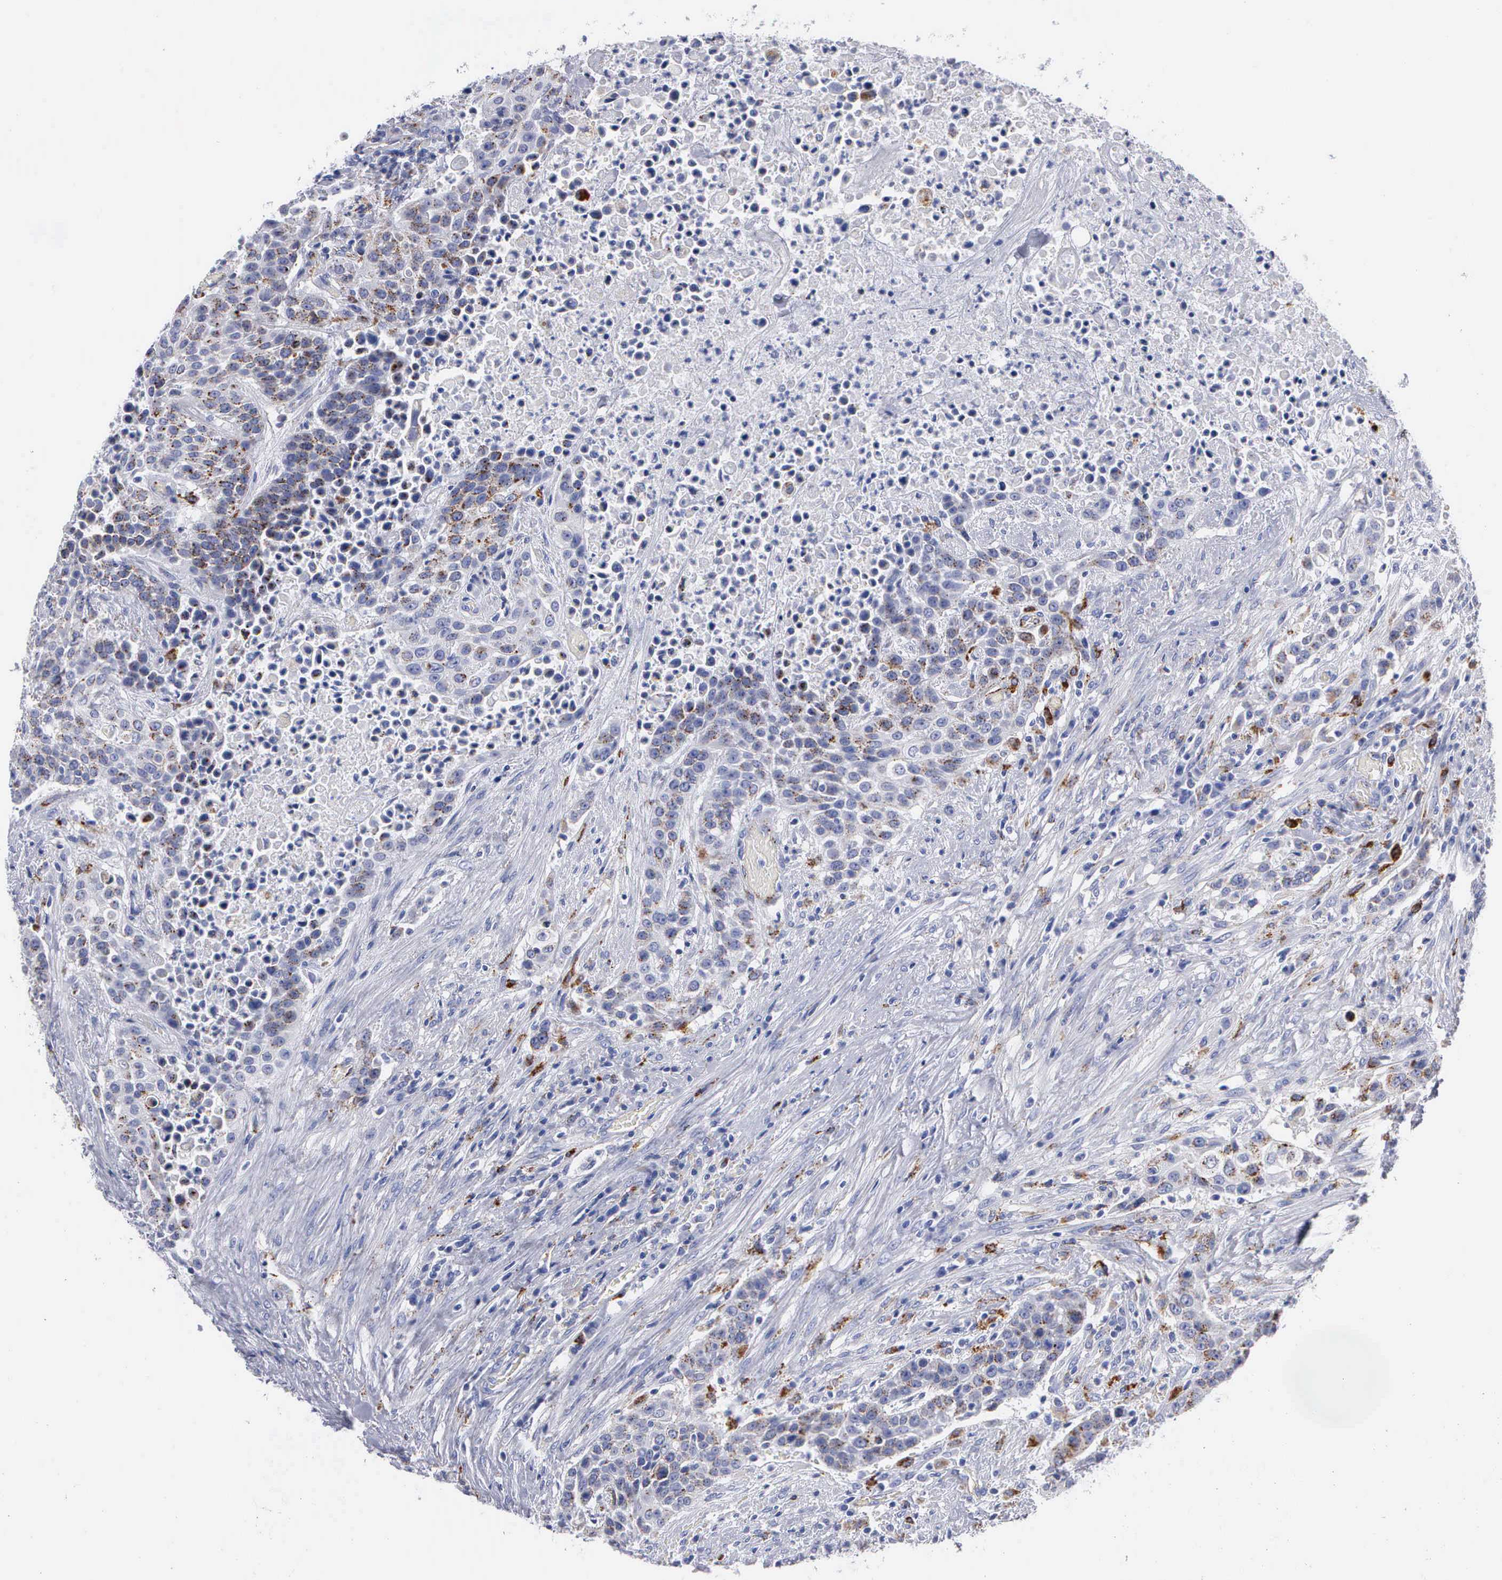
{"staining": {"intensity": "moderate", "quantity": "<25%", "location": "cytoplasmic/membranous"}, "tissue": "urothelial cancer", "cell_type": "Tumor cells", "image_type": "cancer", "snomed": [{"axis": "morphology", "description": "Urothelial carcinoma, High grade"}, {"axis": "topography", "description": "Urinary bladder"}], "caption": "High-power microscopy captured an immunohistochemistry (IHC) photomicrograph of urothelial cancer, revealing moderate cytoplasmic/membranous positivity in approximately <25% of tumor cells.", "gene": "CTSL", "patient": {"sex": "male", "age": 74}}